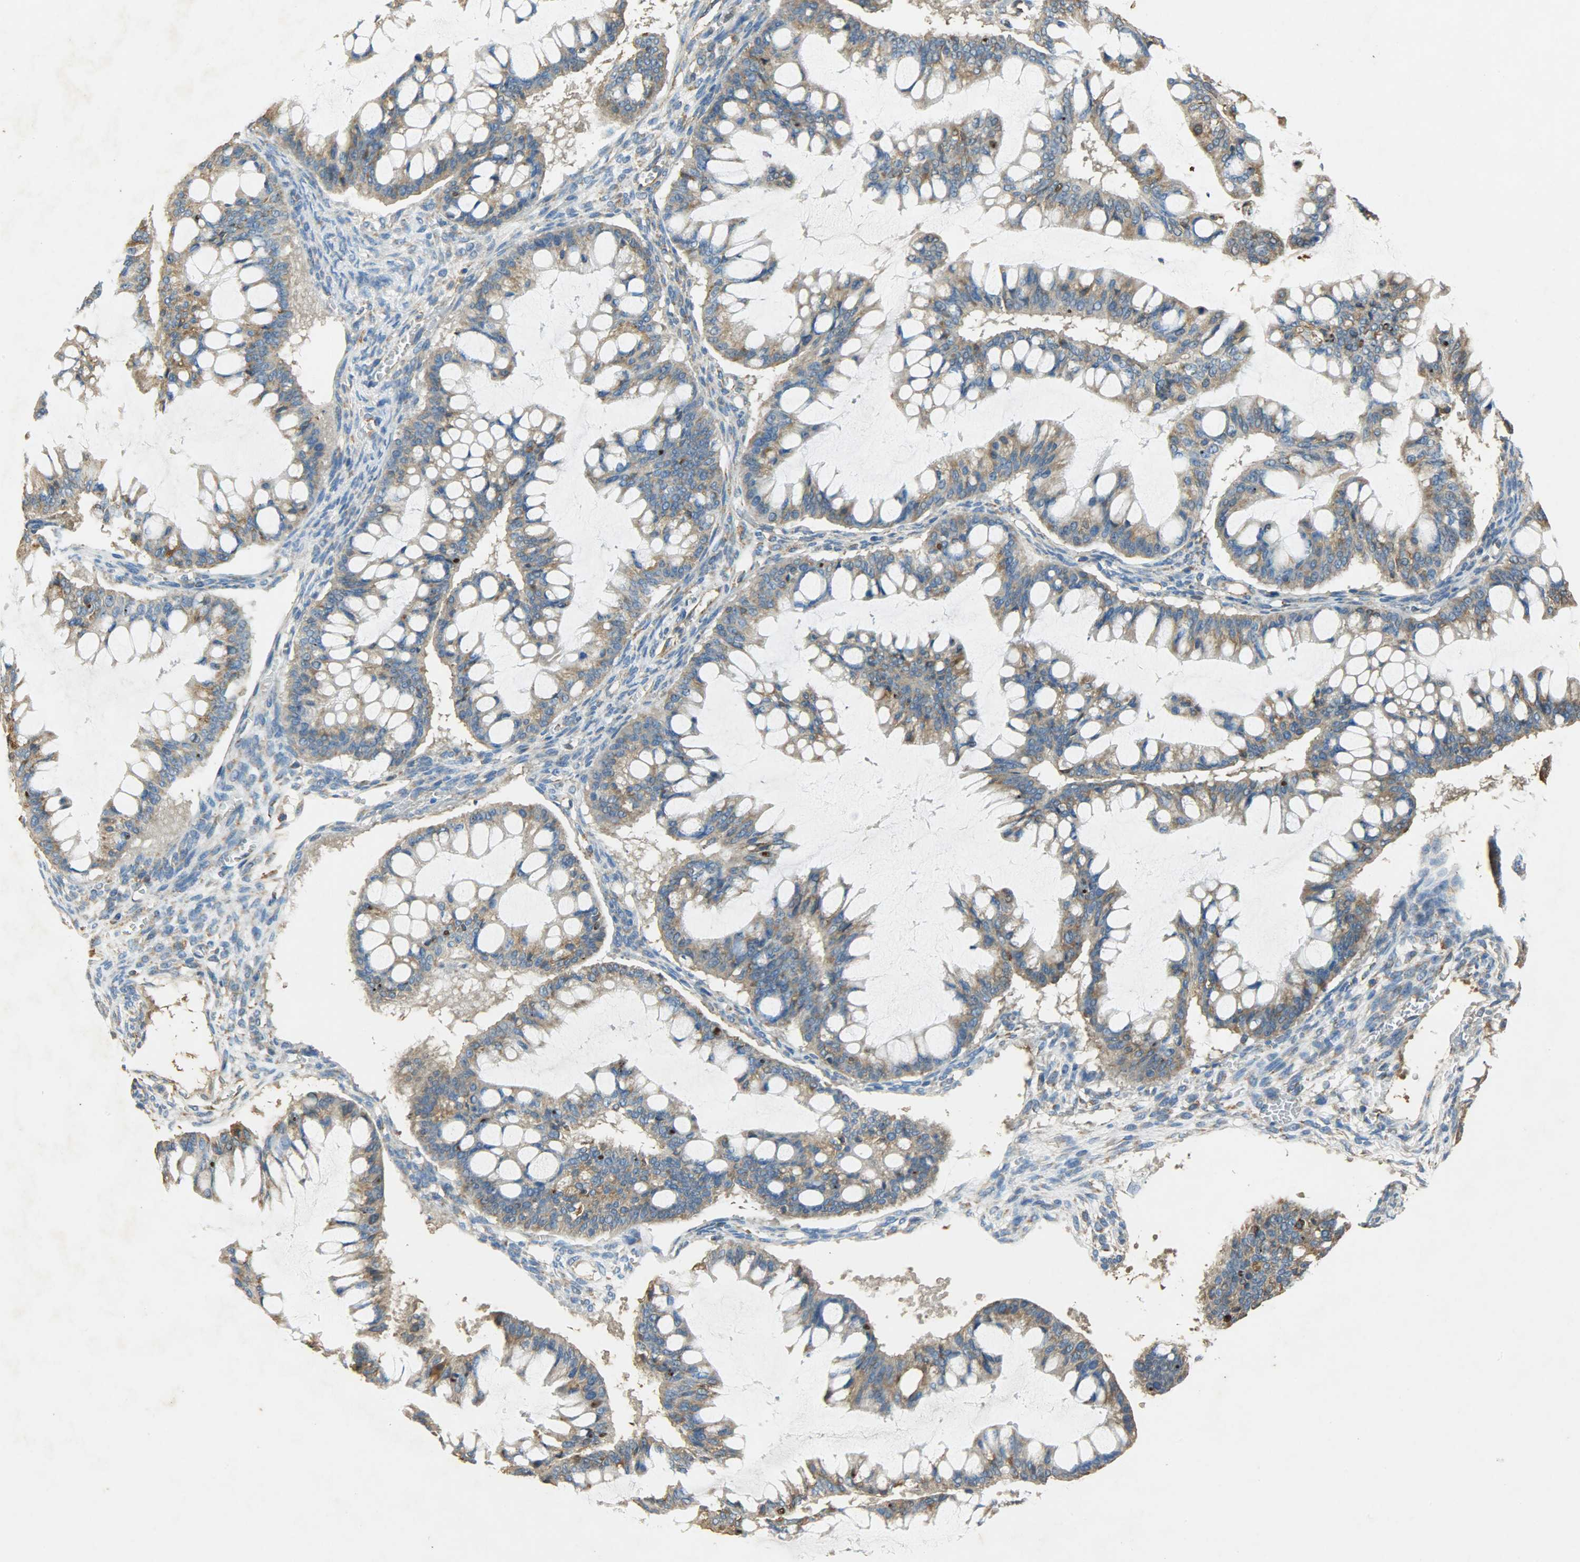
{"staining": {"intensity": "moderate", "quantity": ">75%", "location": "cytoplasmic/membranous"}, "tissue": "ovarian cancer", "cell_type": "Tumor cells", "image_type": "cancer", "snomed": [{"axis": "morphology", "description": "Cystadenocarcinoma, mucinous, NOS"}, {"axis": "topography", "description": "Ovary"}], "caption": "IHC staining of ovarian mucinous cystadenocarcinoma, which shows medium levels of moderate cytoplasmic/membranous staining in about >75% of tumor cells indicating moderate cytoplasmic/membranous protein staining. The staining was performed using DAB (3,3'-diaminobenzidine) (brown) for protein detection and nuclei were counterstained in hematoxylin (blue).", "gene": "HSPA5", "patient": {"sex": "female", "age": 73}}